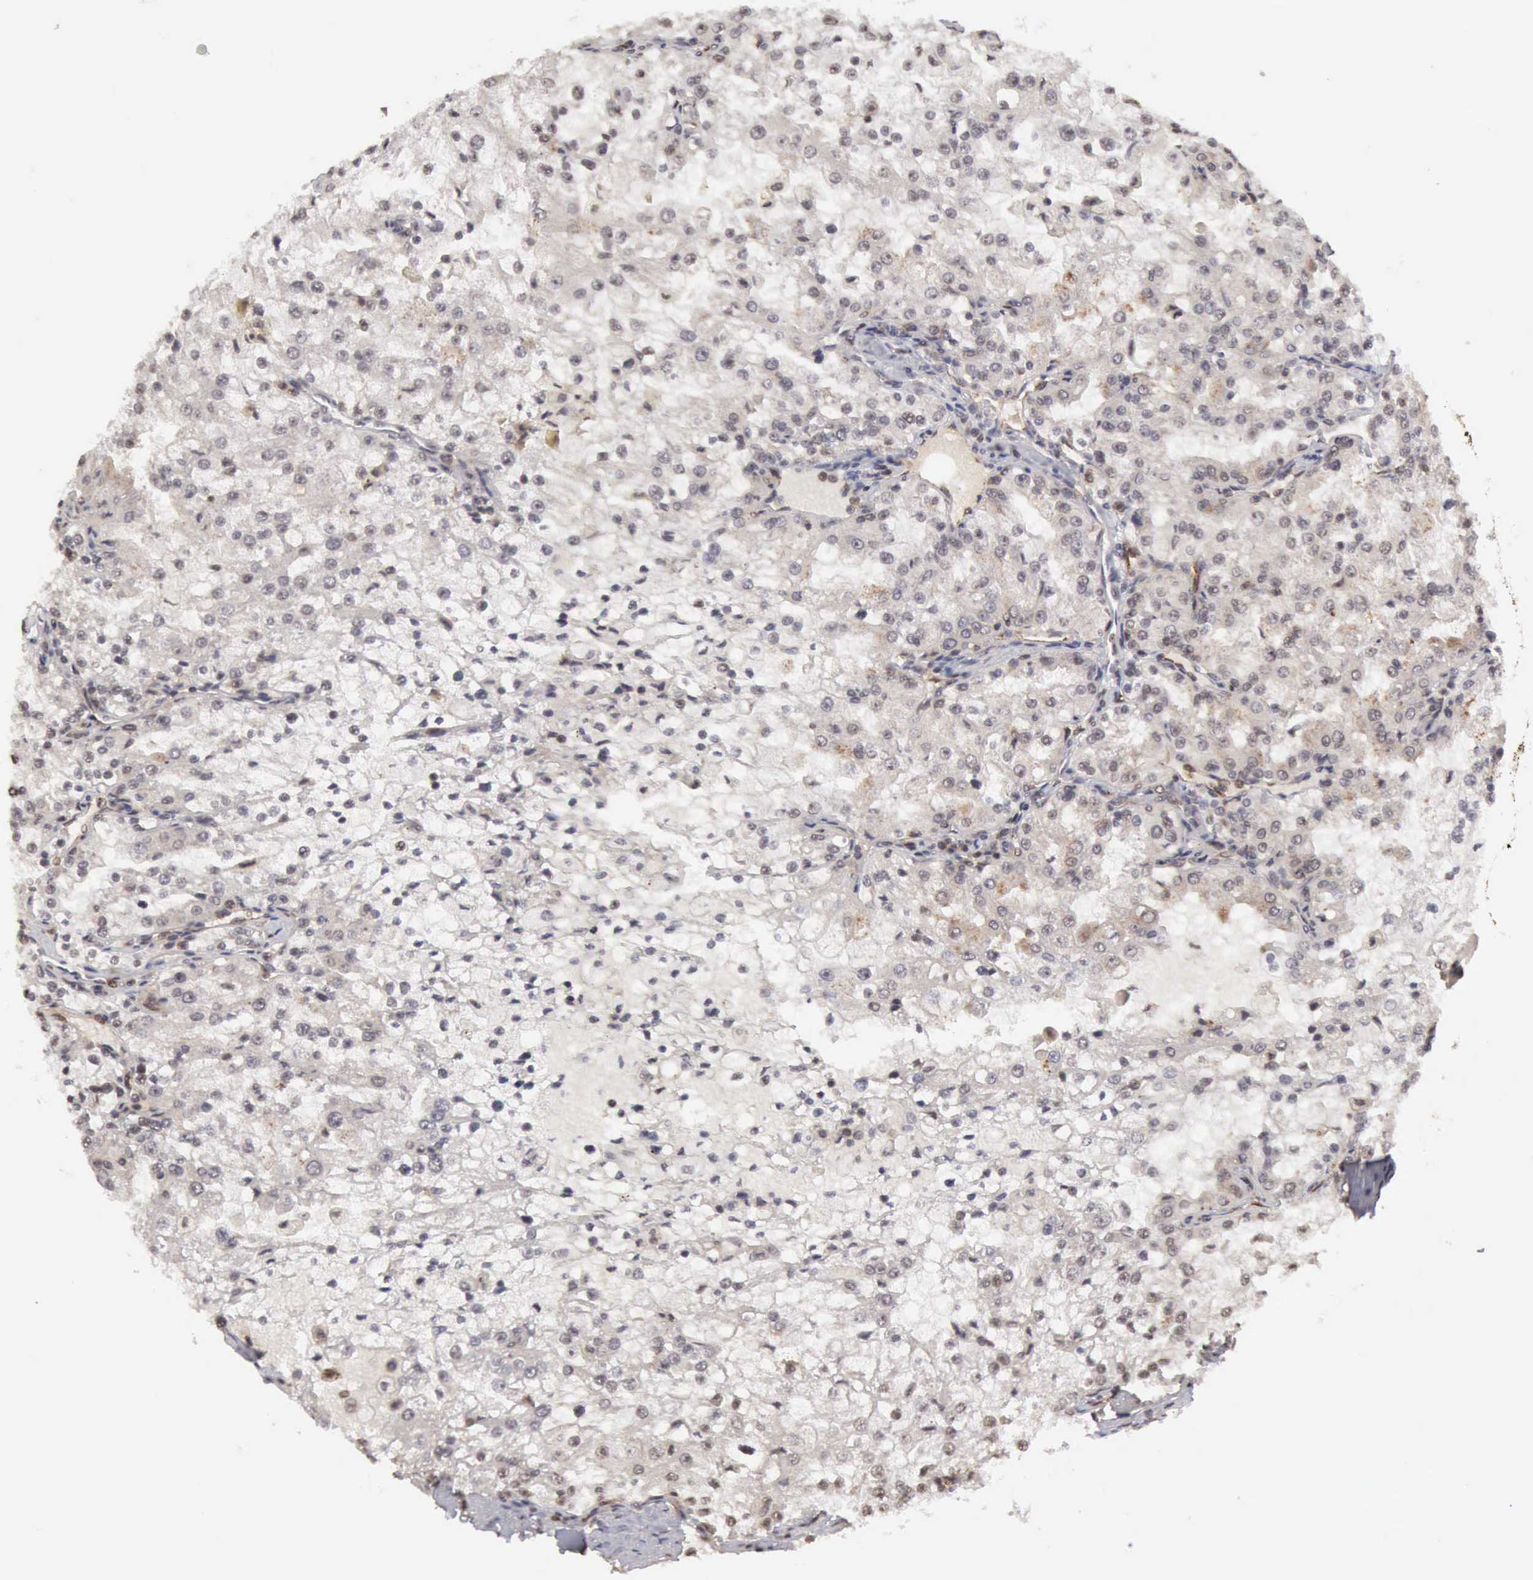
{"staining": {"intensity": "weak", "quantity": "<25%", "location": "cytoplasmic/membranous"}, "tissue": "renal cancer", "cell_type": "Tumor cells", "image_type": "cancer", "snomed": [{"axis": "morphology", "description": "Adenocarcinoma, NOS"}, {"axis": "topography", "description": "Kidney"}], "caption": "A high-resolution image shows immunohistochemistry (IHC) staining of renal cancer, which demonstrates no significant expression in tumor cells. (DAB immunohistochemistry, high magnification).", "gene": "CDKN2A", "patient": {"sex": "female", "age": 74}}